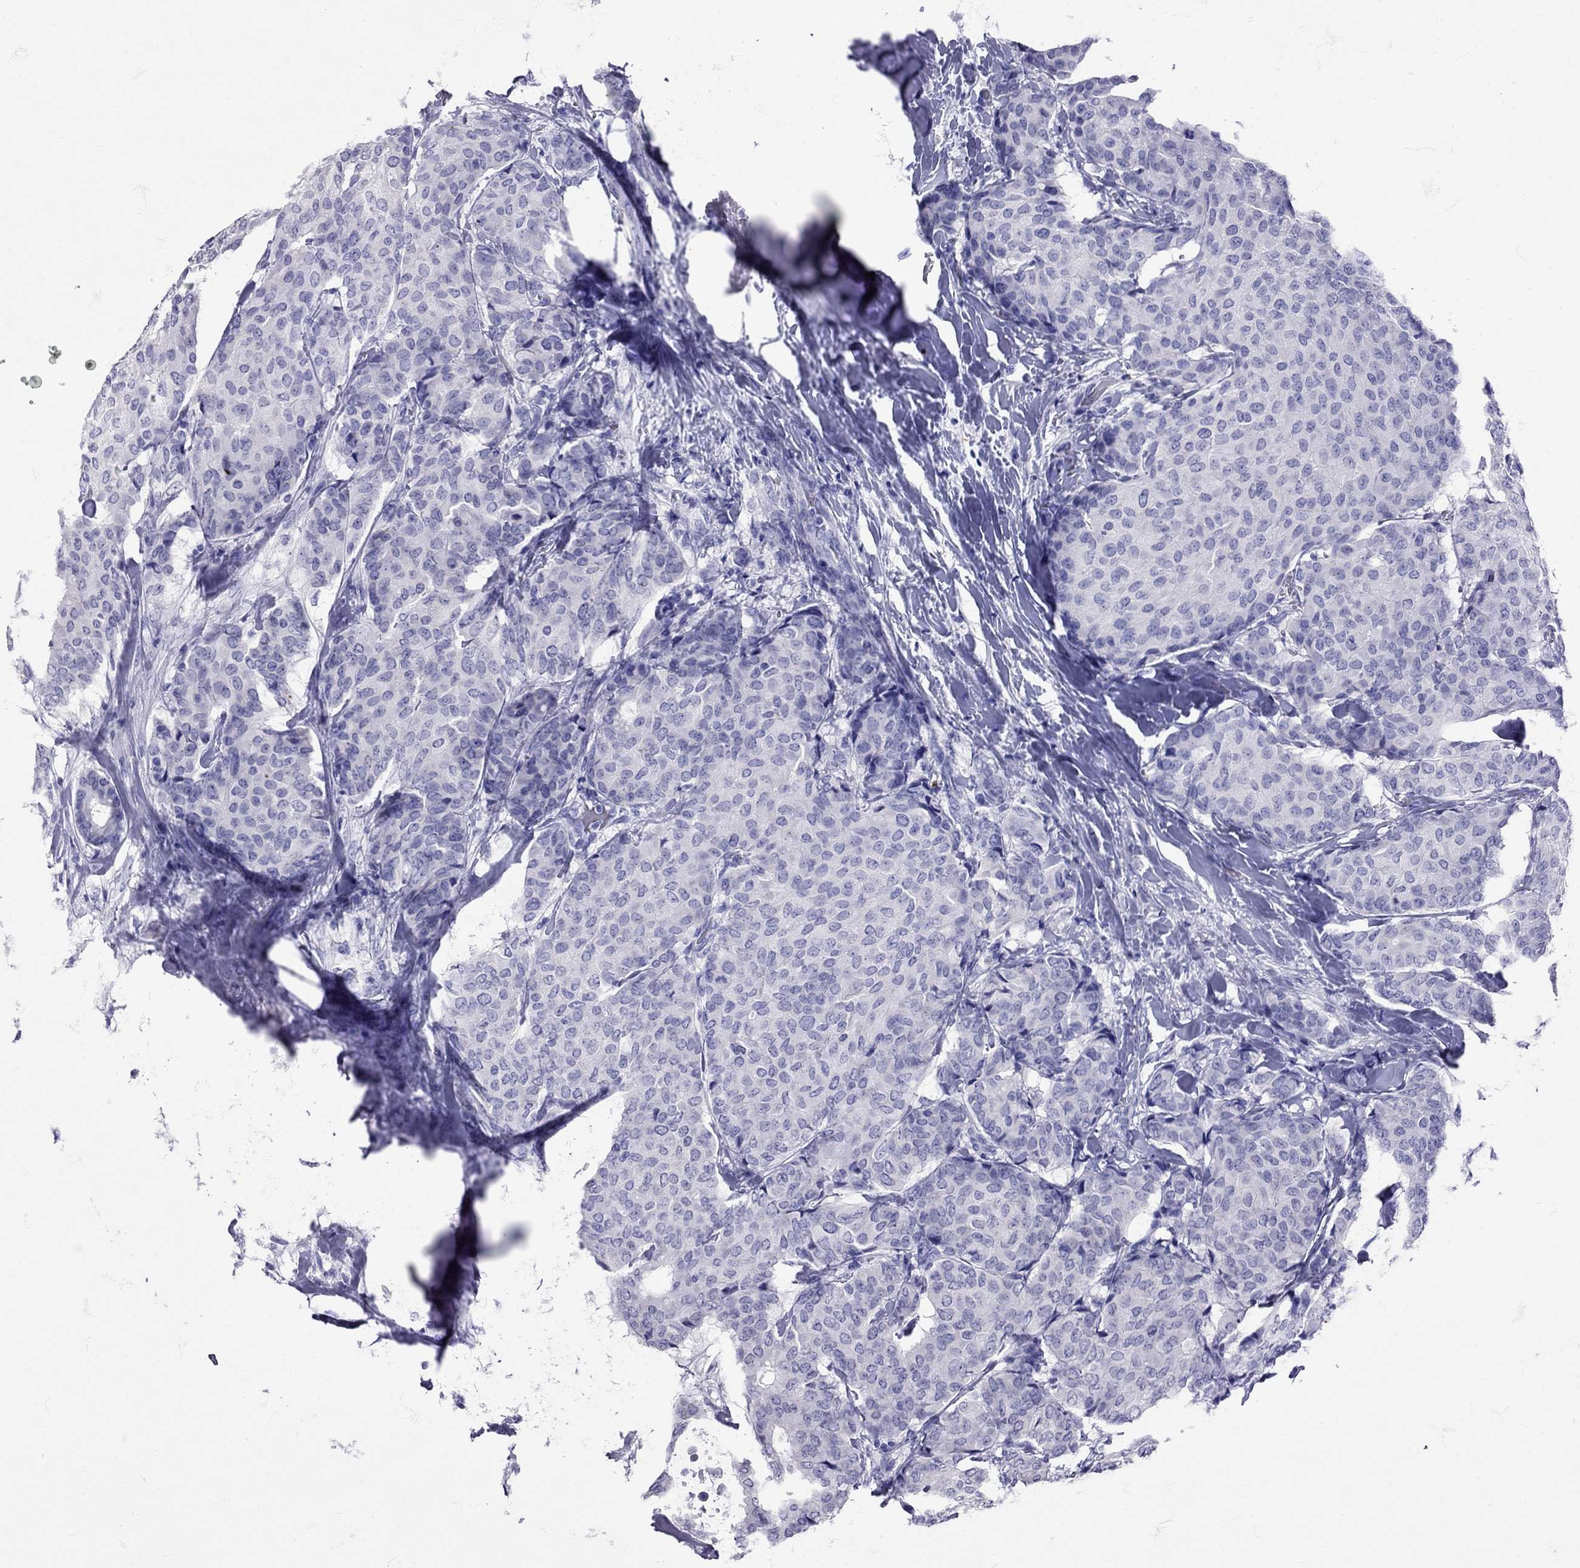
{"staining": {"intensity": "negative", "quantity": "none", "location": "none"}, "tissue": "breast cancer", "cell_type": "Tumor cells", "image_type": "cancer", "snomed": [{"axis": "morphology", "description": "Duct carcinoma"}, {"axis": "topography", "description": "Breast"}], "caption": "Immunohistochemical staining of breast cancer (invasive ductal carcinoma) demonstrates no significant positivity in tumor cells.", "gene": "AVP", "patient": {"sex": "female", "age": 75}}